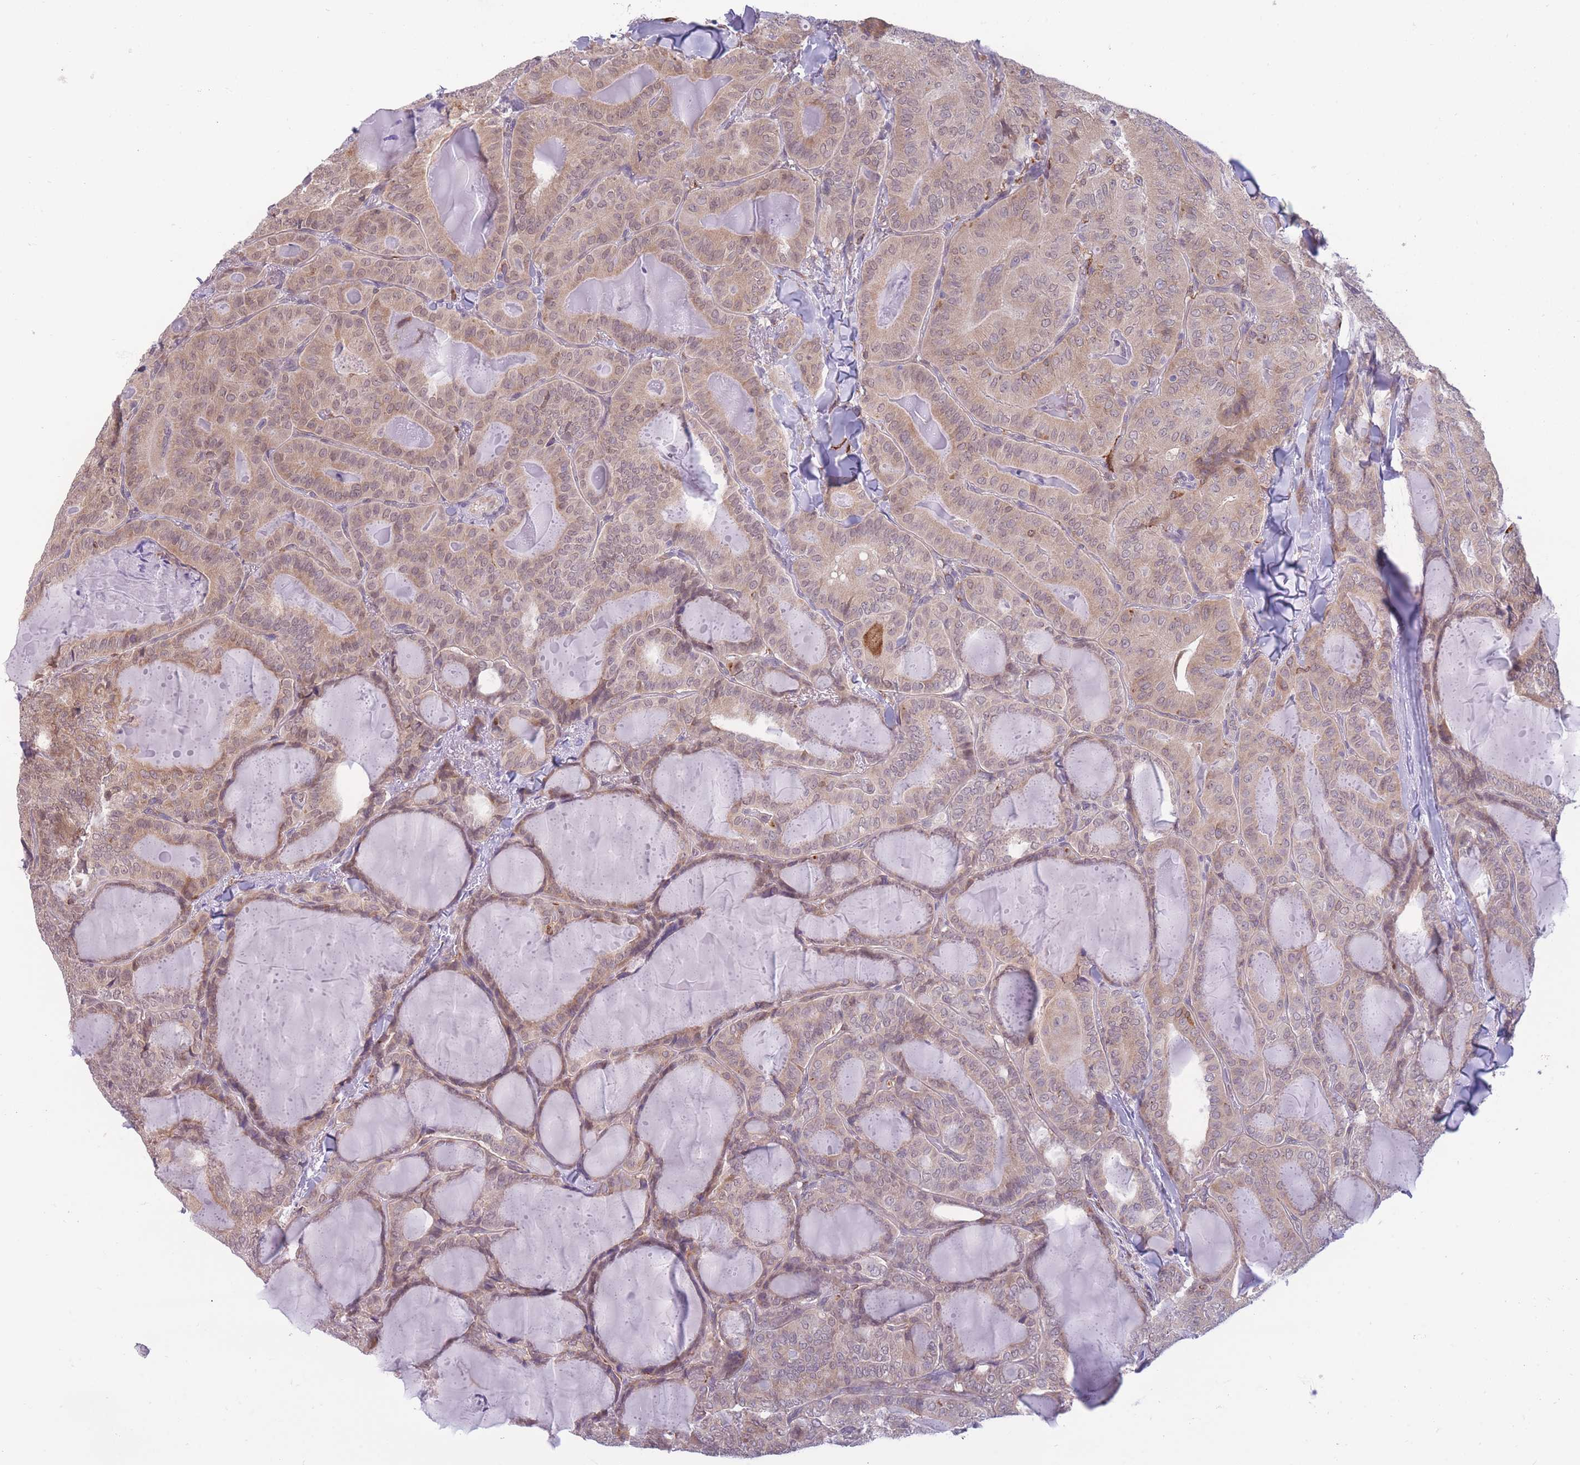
{"staining": {"intensity": "weak", "quantity": ">75%", "location": "cytoplasmic/membranous,nuclear"}, "tissue": "thyroid cancer", "cell_type": "Tumor cells", "image_type": "cancer", "snomed": [{"axis": "morphology", "description": "Papillary adenocarcinoma, NOS"}, {"axis": "topography", "description": "Thyroid gland"}], "caption": "Weak cytoplasmic/membranous and nuclear staining for a protein is identified in about >75% of tumor cells of thyroid cancer (papillary adenocarcinoma) using IHC.", "gene": "TMEM121", "patient": {"sex": "female", "age": 68}}